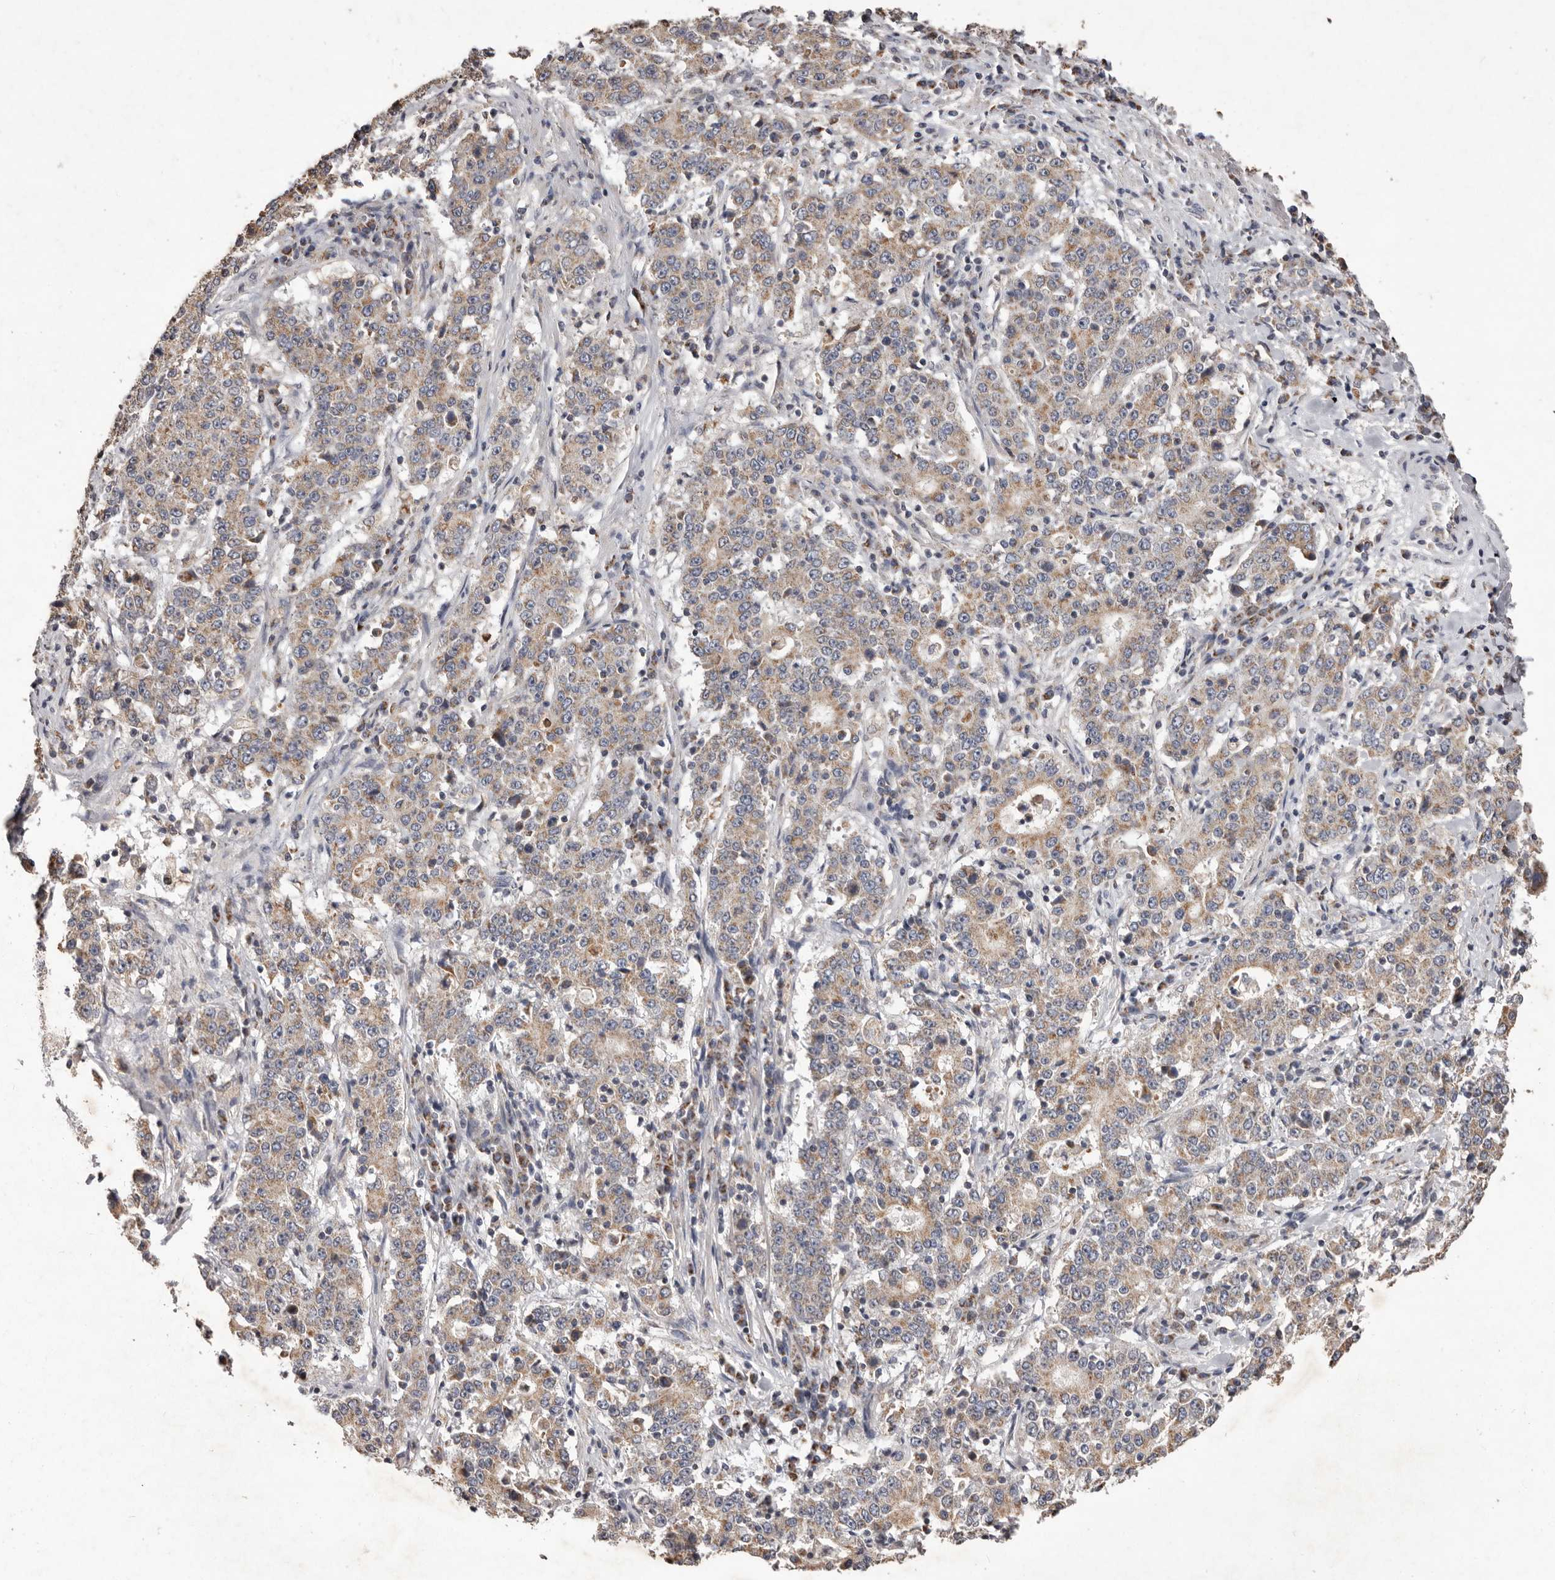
{"staining": {"intensity": "weak", "quantity": ">75%", "location": "cytoplasmic/membranous"}, "tissue": "stomach cancer", "cell_type": "Tumor cells", "image_type": "cancer", "snomed": [{"axis": "morphology", "description": "Adenocarcinoma, NOS"}, {"axis": "topography", "description": "Stomach"}], "caption": "Protein expression by immunohistochemistry (IHC) reveals weak cytoplasmic/membranous expression in about >75% of tumor cells in stomach adenocarcinoma. The staining was performed using DAB (3,3'-diaminobenzidine) to visualize the protein expression in brown, while the nuclei were stained in blue with hematoxylin (Magnification: 20x).", "gene": "CXCL14", "patient": {"sex": "male", "age": 59}}